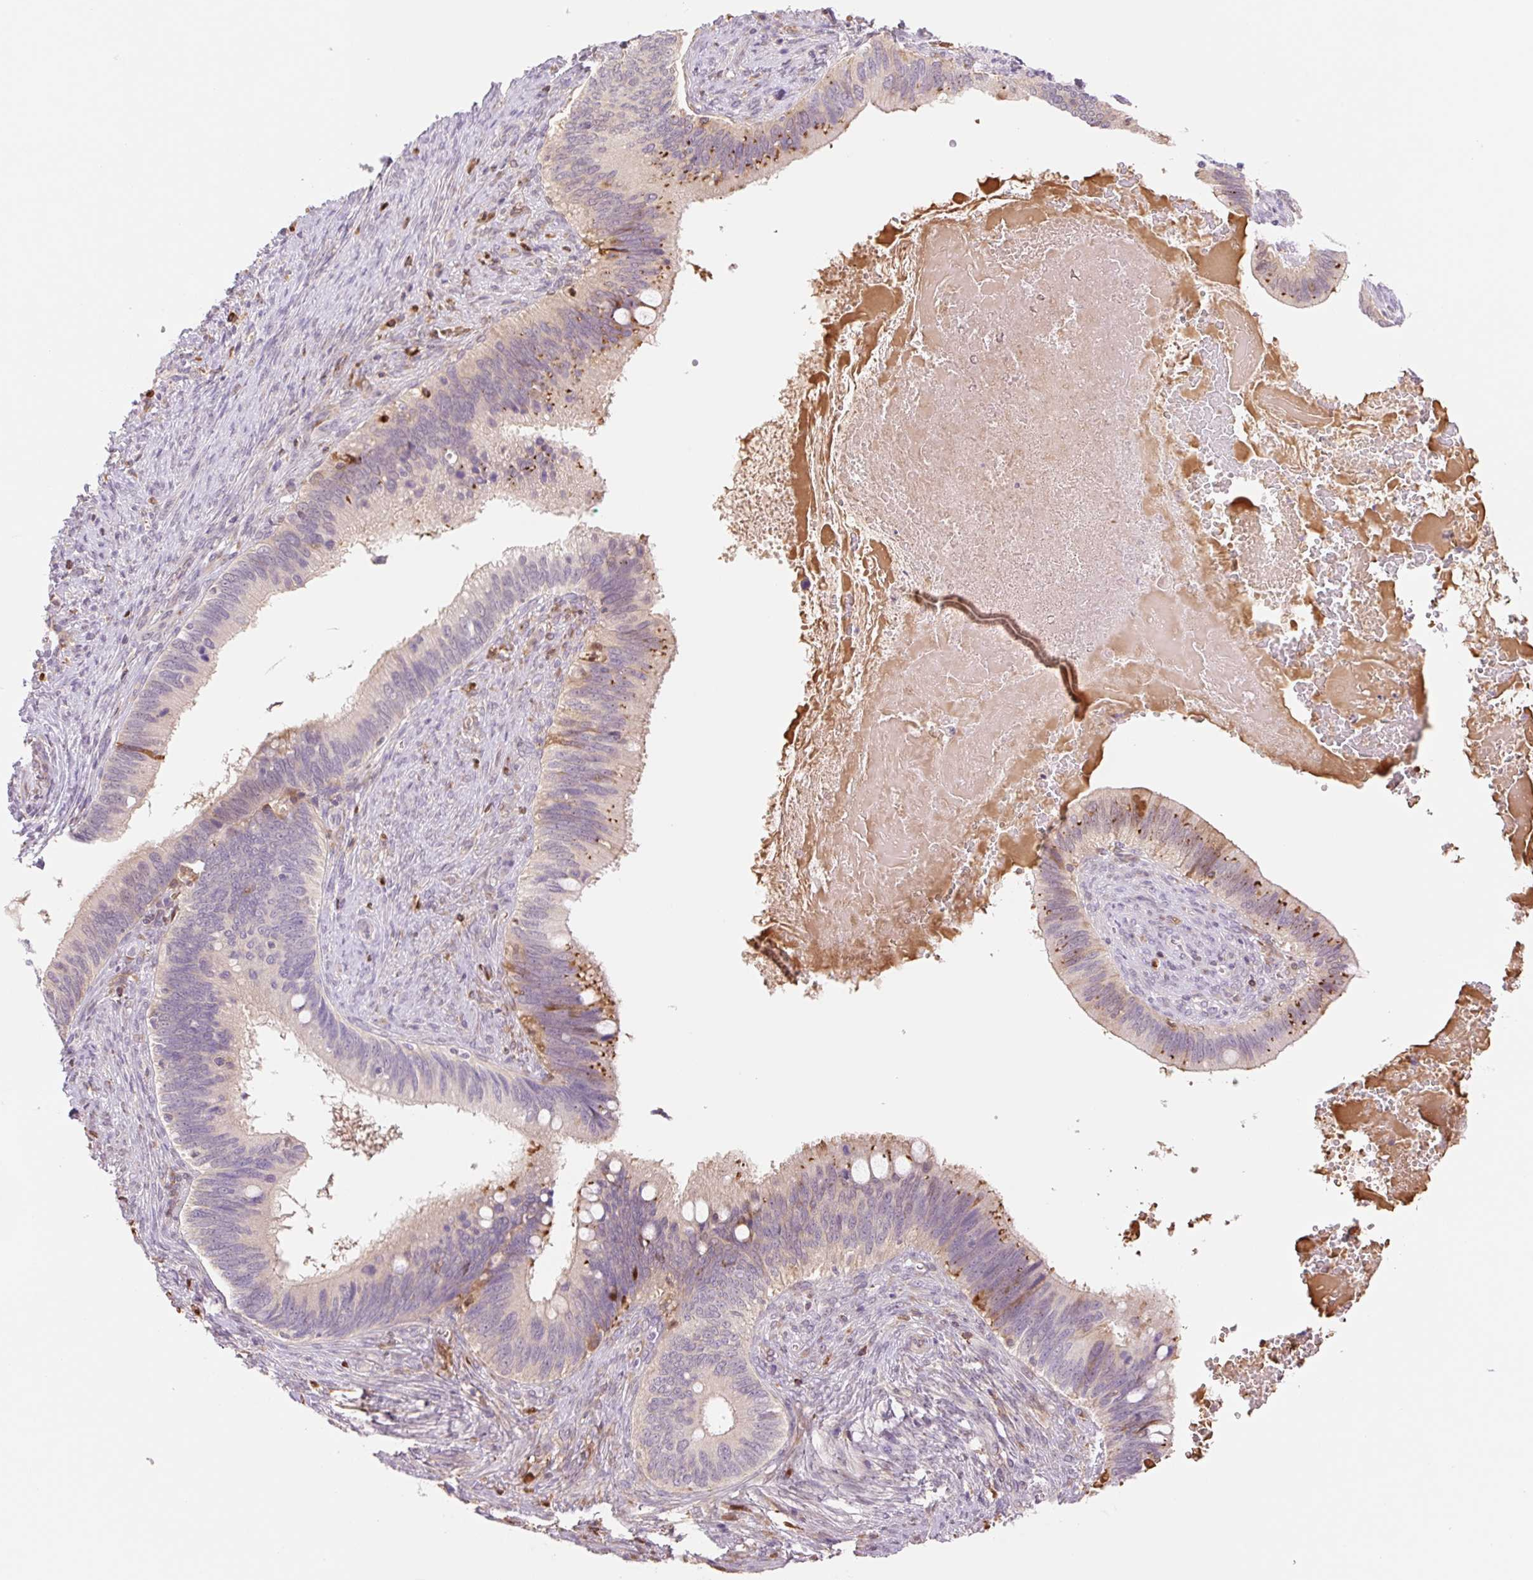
{"staining": {"intensity": "moderate", "quantity": "<25%", "location": "cytoplasmic/membranous"}, "tissue": "cervical cancer", "cell_type": "Tumor cells", "image_type": "cancer", "snomed": [{"axis": "morphology", "description": "Adenocarcinoma, NOS"}, {"axis": "topography", "description": "Cervix"}], "caption": "About <25% of tumor cells in human cervical cancer (adenocarcinoma) demonstrate moderate cytoplasmic/membranous protein staining as visualized by brown immunohistochemical staining.", "gene": "HEBP1", "patient": {"sex": "female", "age": 42}}